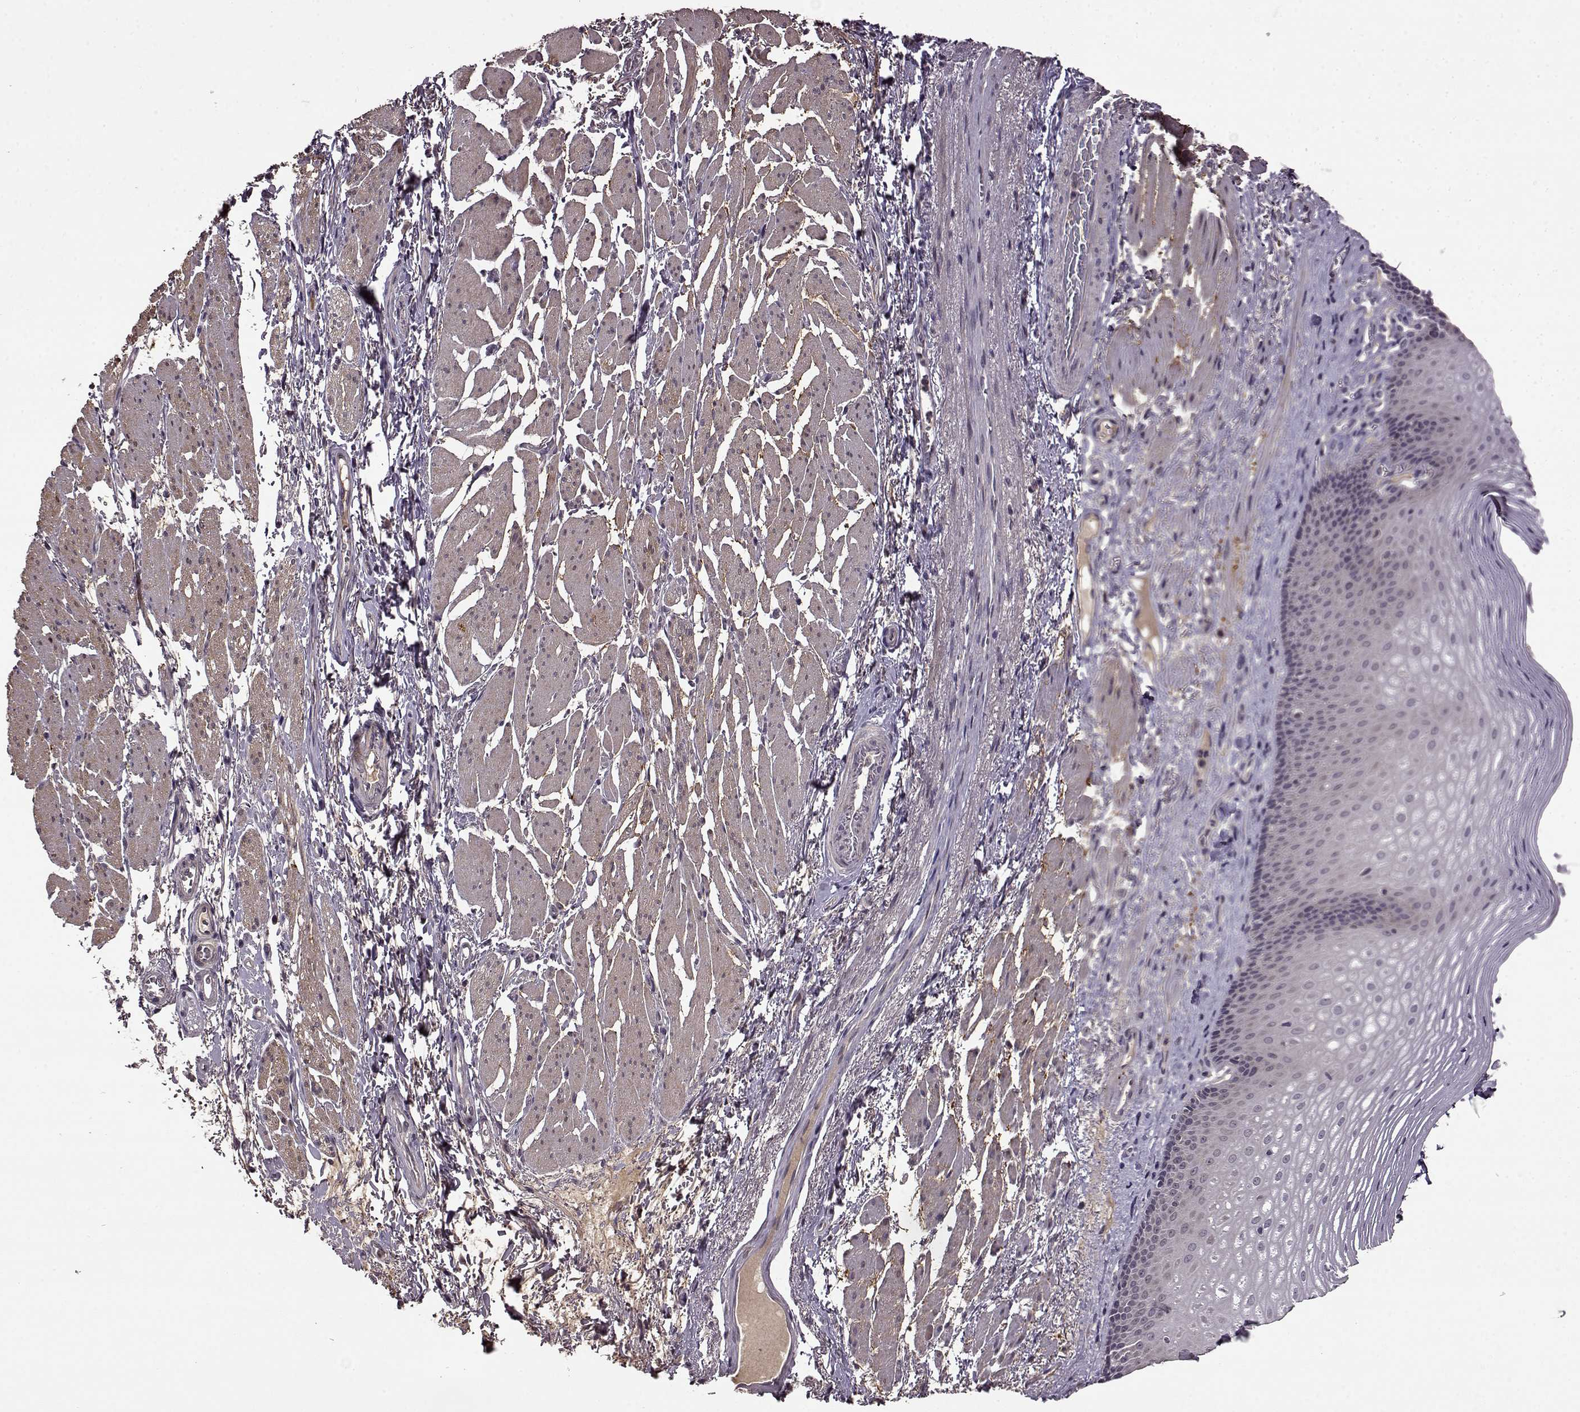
{"staining": {"intensity": "weak", "quantity": "<25%", "location": "cytoplasmic/membranous"}, "tissue": "esophagus", "cell_type": "Squamous epithelial cells", "image_type": "normal", "snomed": [{"axis": "morphology", "description": "Normal tissue, NOS"}, {"axis": "topography", "description": "Esophagus"}], "caption": "Immunohistochemistry (IHC) of unremarkable human esophagus displays no positivity in squamous epithelial cells. The staining is performed using DAB brown chromogen with nuclei counter-stained in using hematoxylin.", "gene": "MAIP1", "patient": {"sex": "male", "age": 76}}